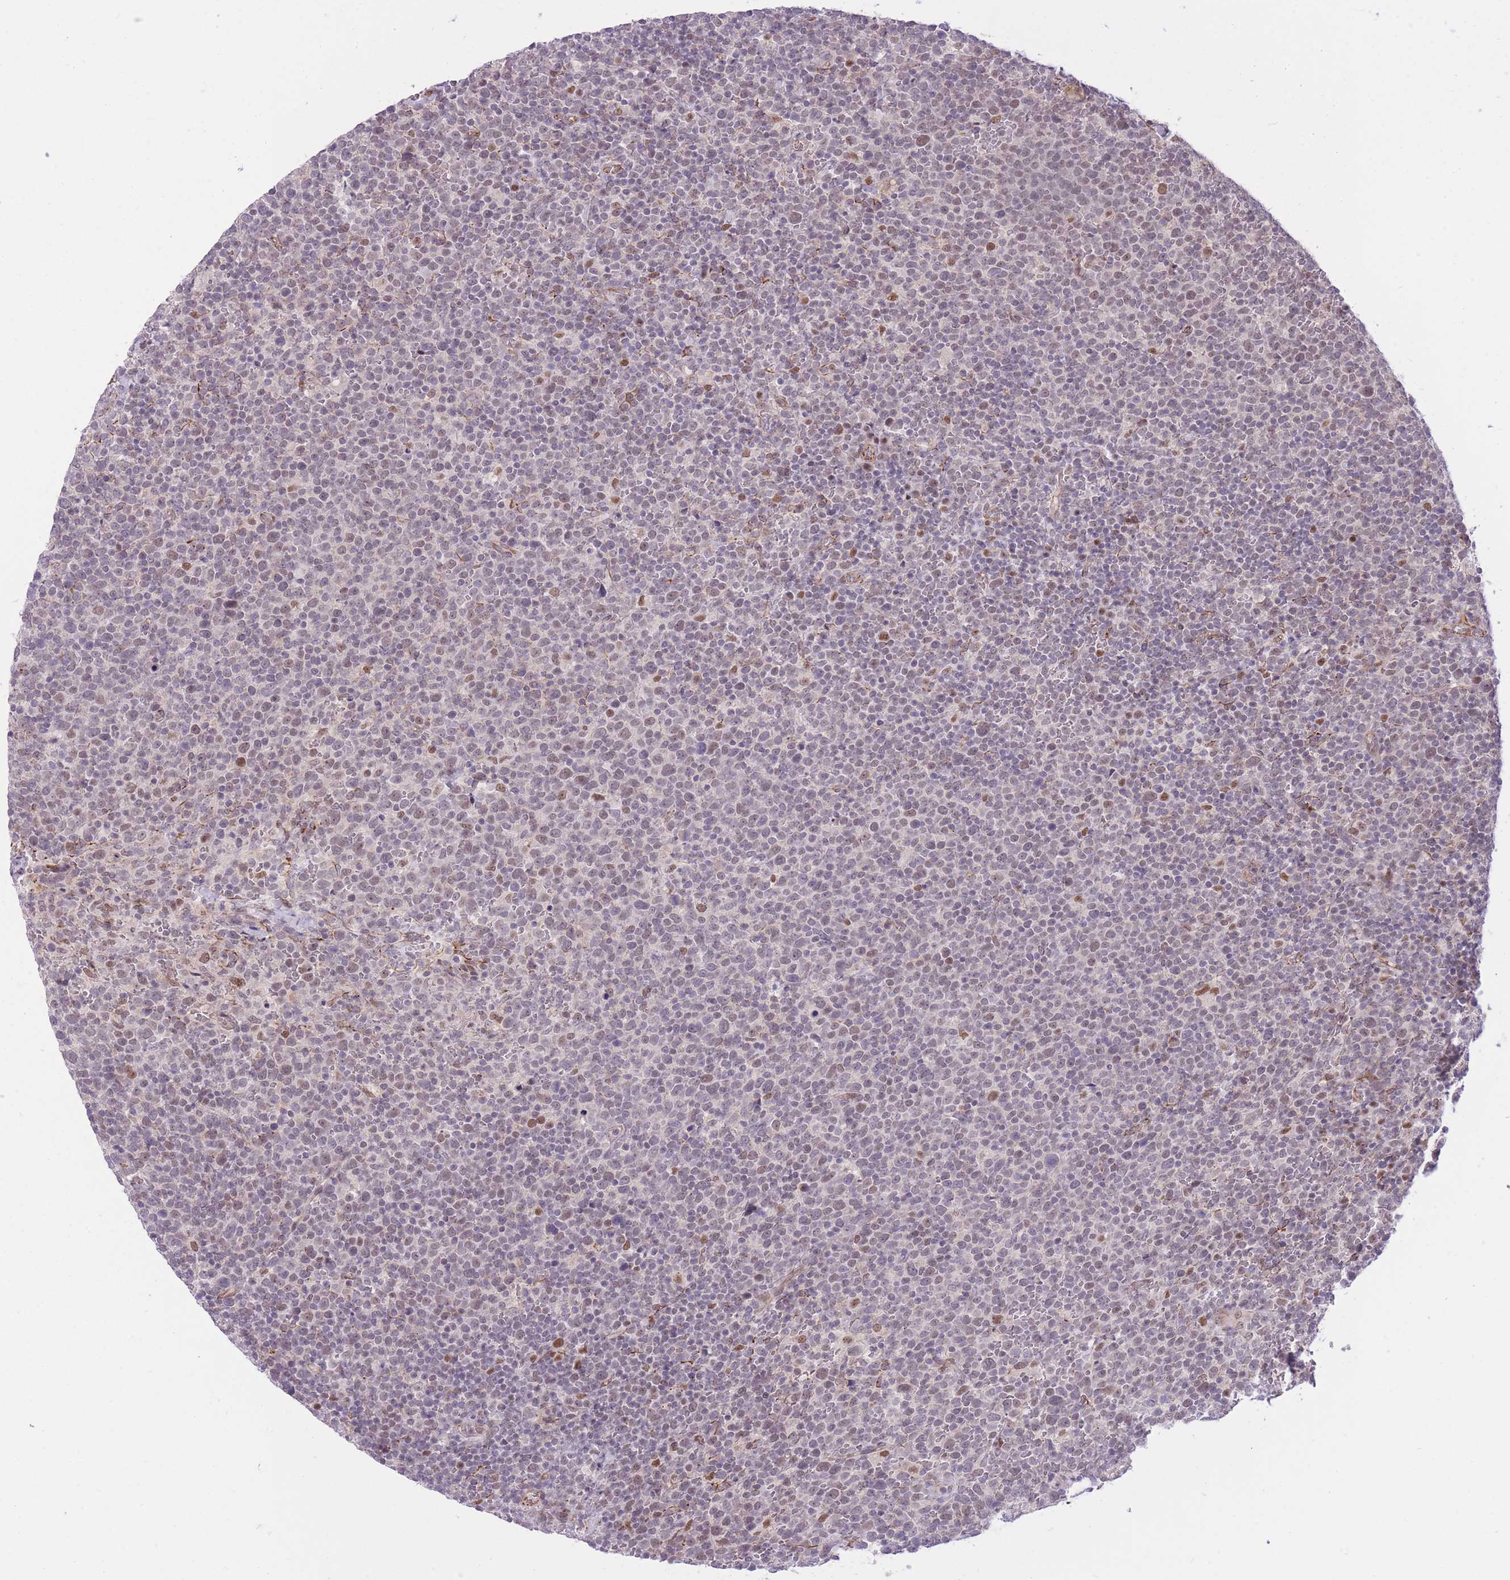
{"staining": {"intensity": "weak", "quantity": "25%-75%", "location": "nuclear"}, "tissue": "lymphoma", "cell_type": "Tumor cells", "image_type": "cancer", "snomed": [{"axis": "morphology", "description": "Malignant lymphoma, non-Hodgkin's type, High grade"}, {"axis": "topography", "description": "Lymph node"}], "caption": "Tumor cells demonstrate weak nuclear staining in about 25%-75% of cells in lymphoma.", "gene": "ELL", "patient": {"sex": "male", "age": 61}}